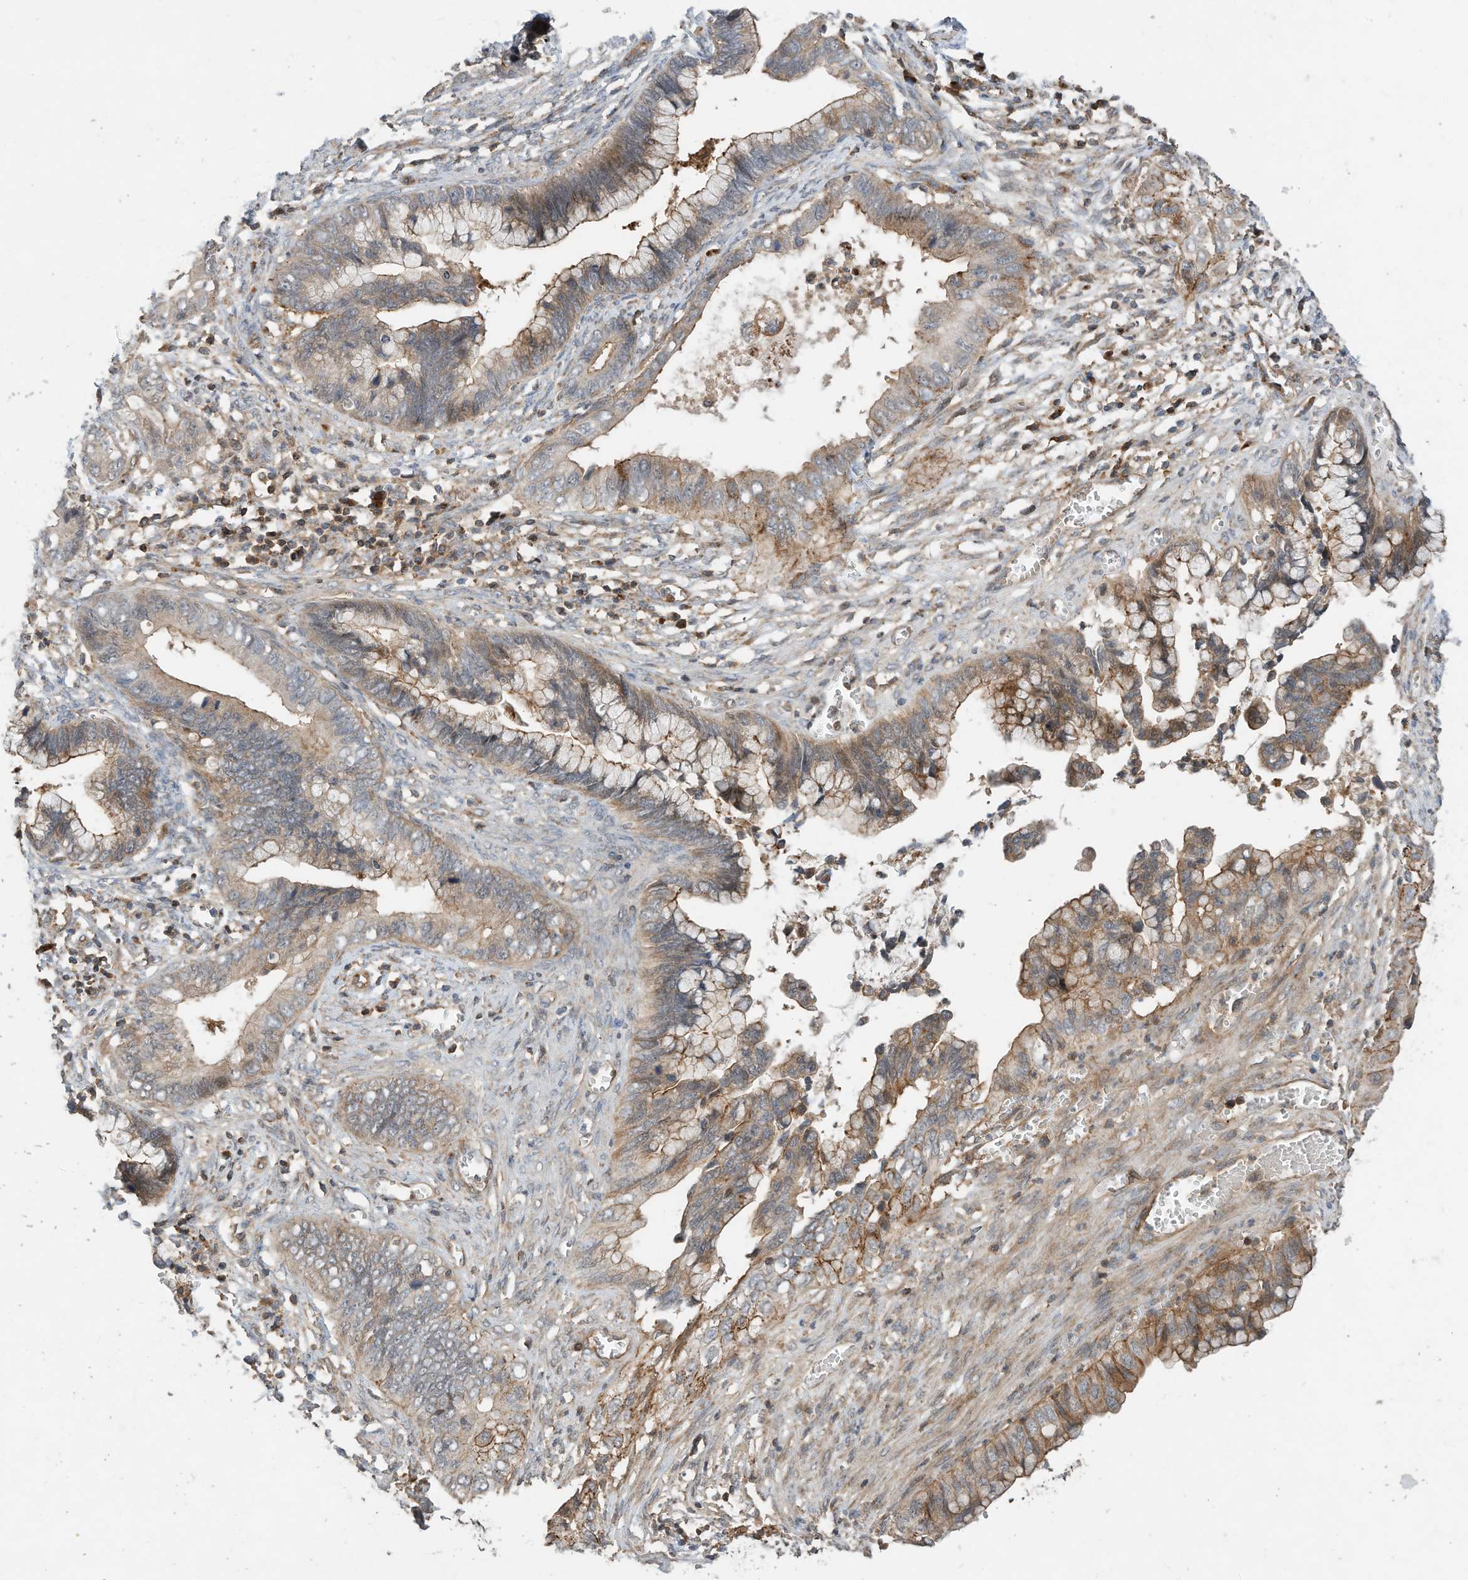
{"staining": {"intensity": "moderate", "quantity": "25%-75%", "location": "cytoplasmic/membranous"}, "tissue": "cervical cancer", "cell_type": "Tumor cells", "image_type": "cancer", "snomed": [{"axis": "morphology", "description": "Adenocarcinoma, NOS"}, {"axis": "topography", "description": "Cervix"}], "caption": "Cervical adenocarcinoma was stained to show a protein in brown. There is medium levels of moderate cytoplasmic/membranous expression in about 25%-75% of tumor cells.", "gene": "CPAMD8", "patient": {"sex": "female", "age": 44}}